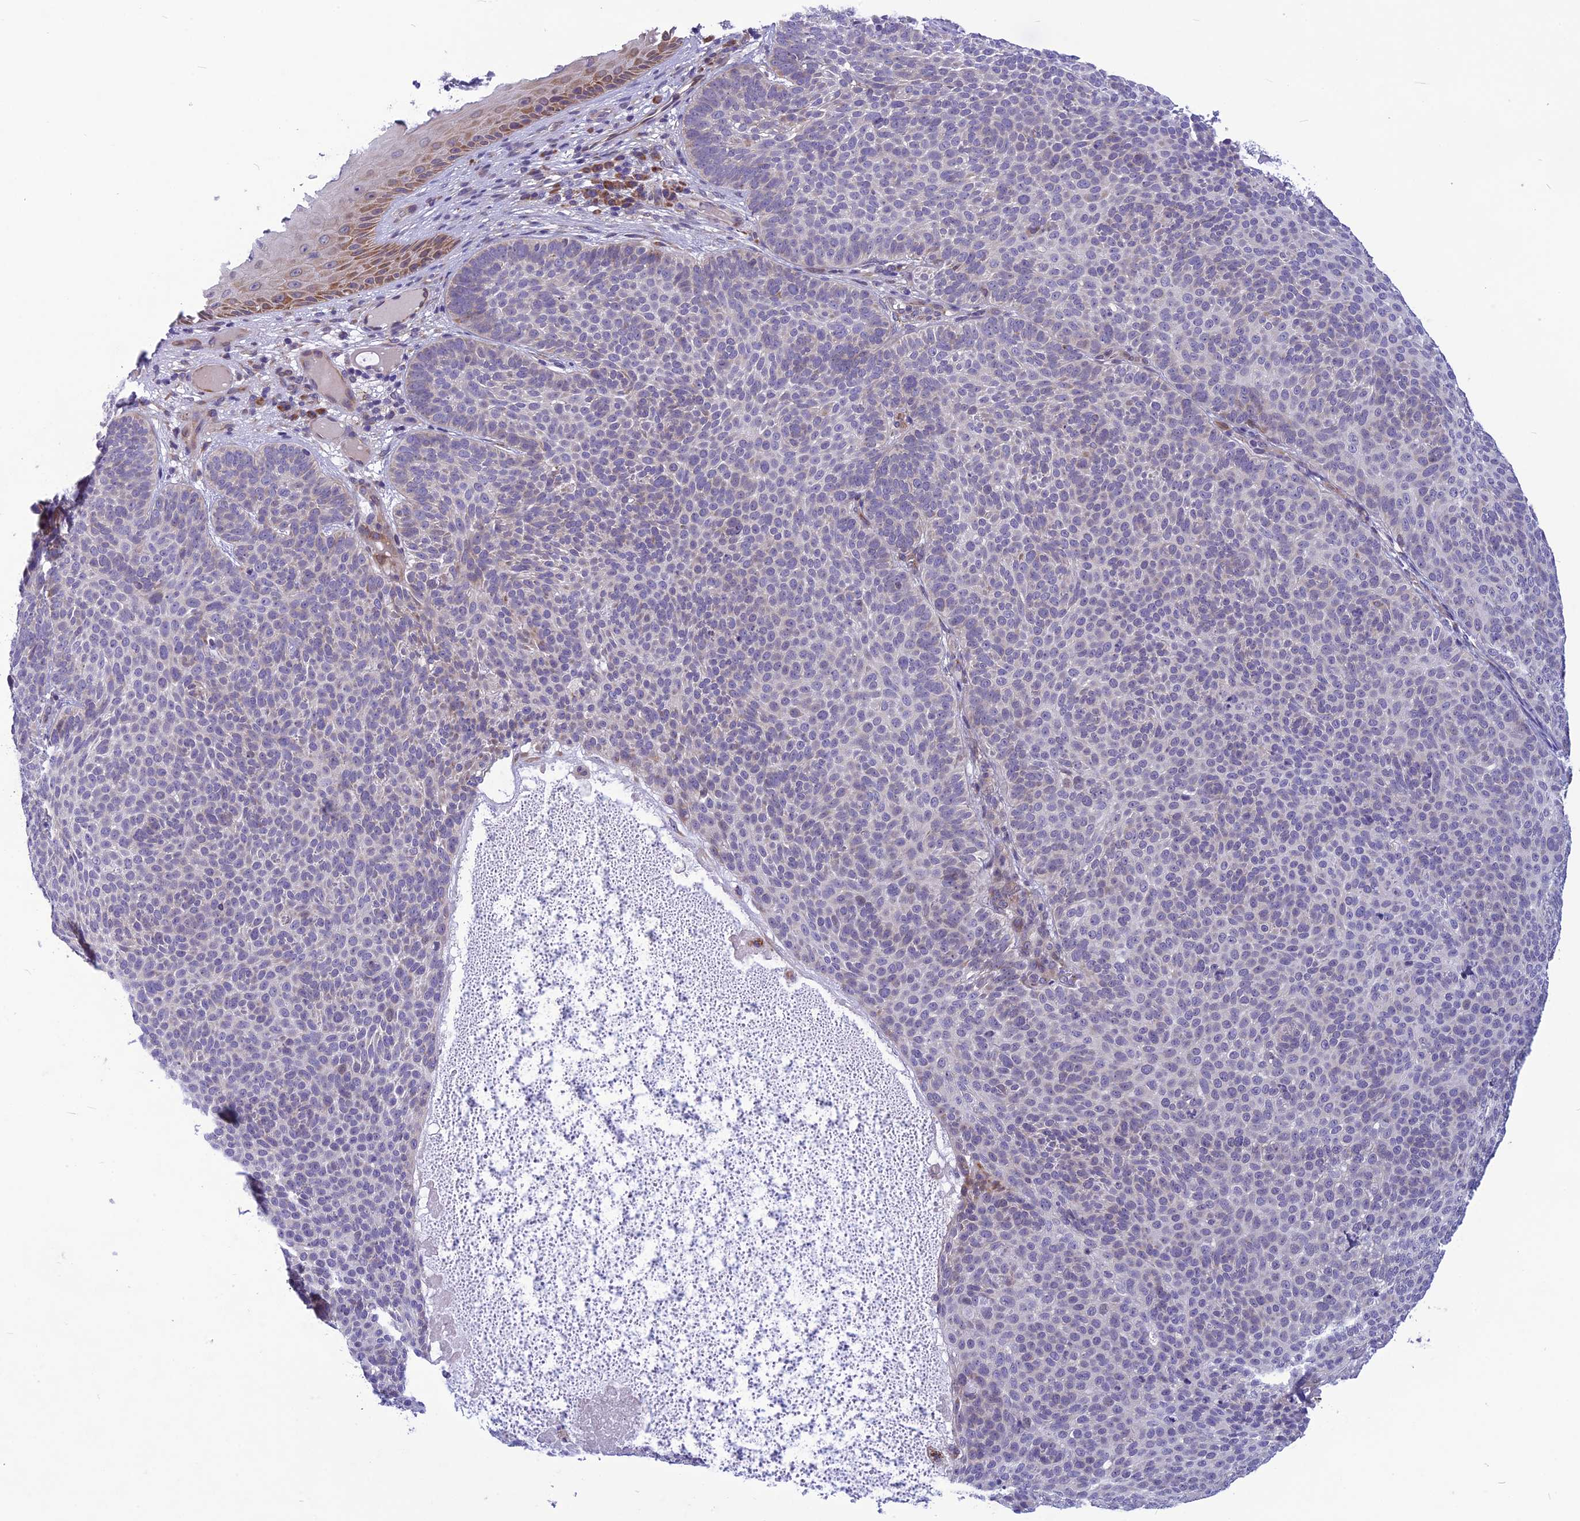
{"staining": {"intensity": "negative", "quantity": "none", "location": "none"}, "tissue": "skin cancer", "cell_type": "Tumor cells", "image_type": "cancer", "snomed": [{"axis": "morphology", "description": "Basal cell carcinoma"}, {"axis": "topography", "description": "Skin"}], "caption": "Human basal cell carcinoma (skin) stained for a protein using immunohistochemistry reveals no expression in tumor cells.", "gene": "PSMF1", "patient": {"sex": "male", "age": 85}}